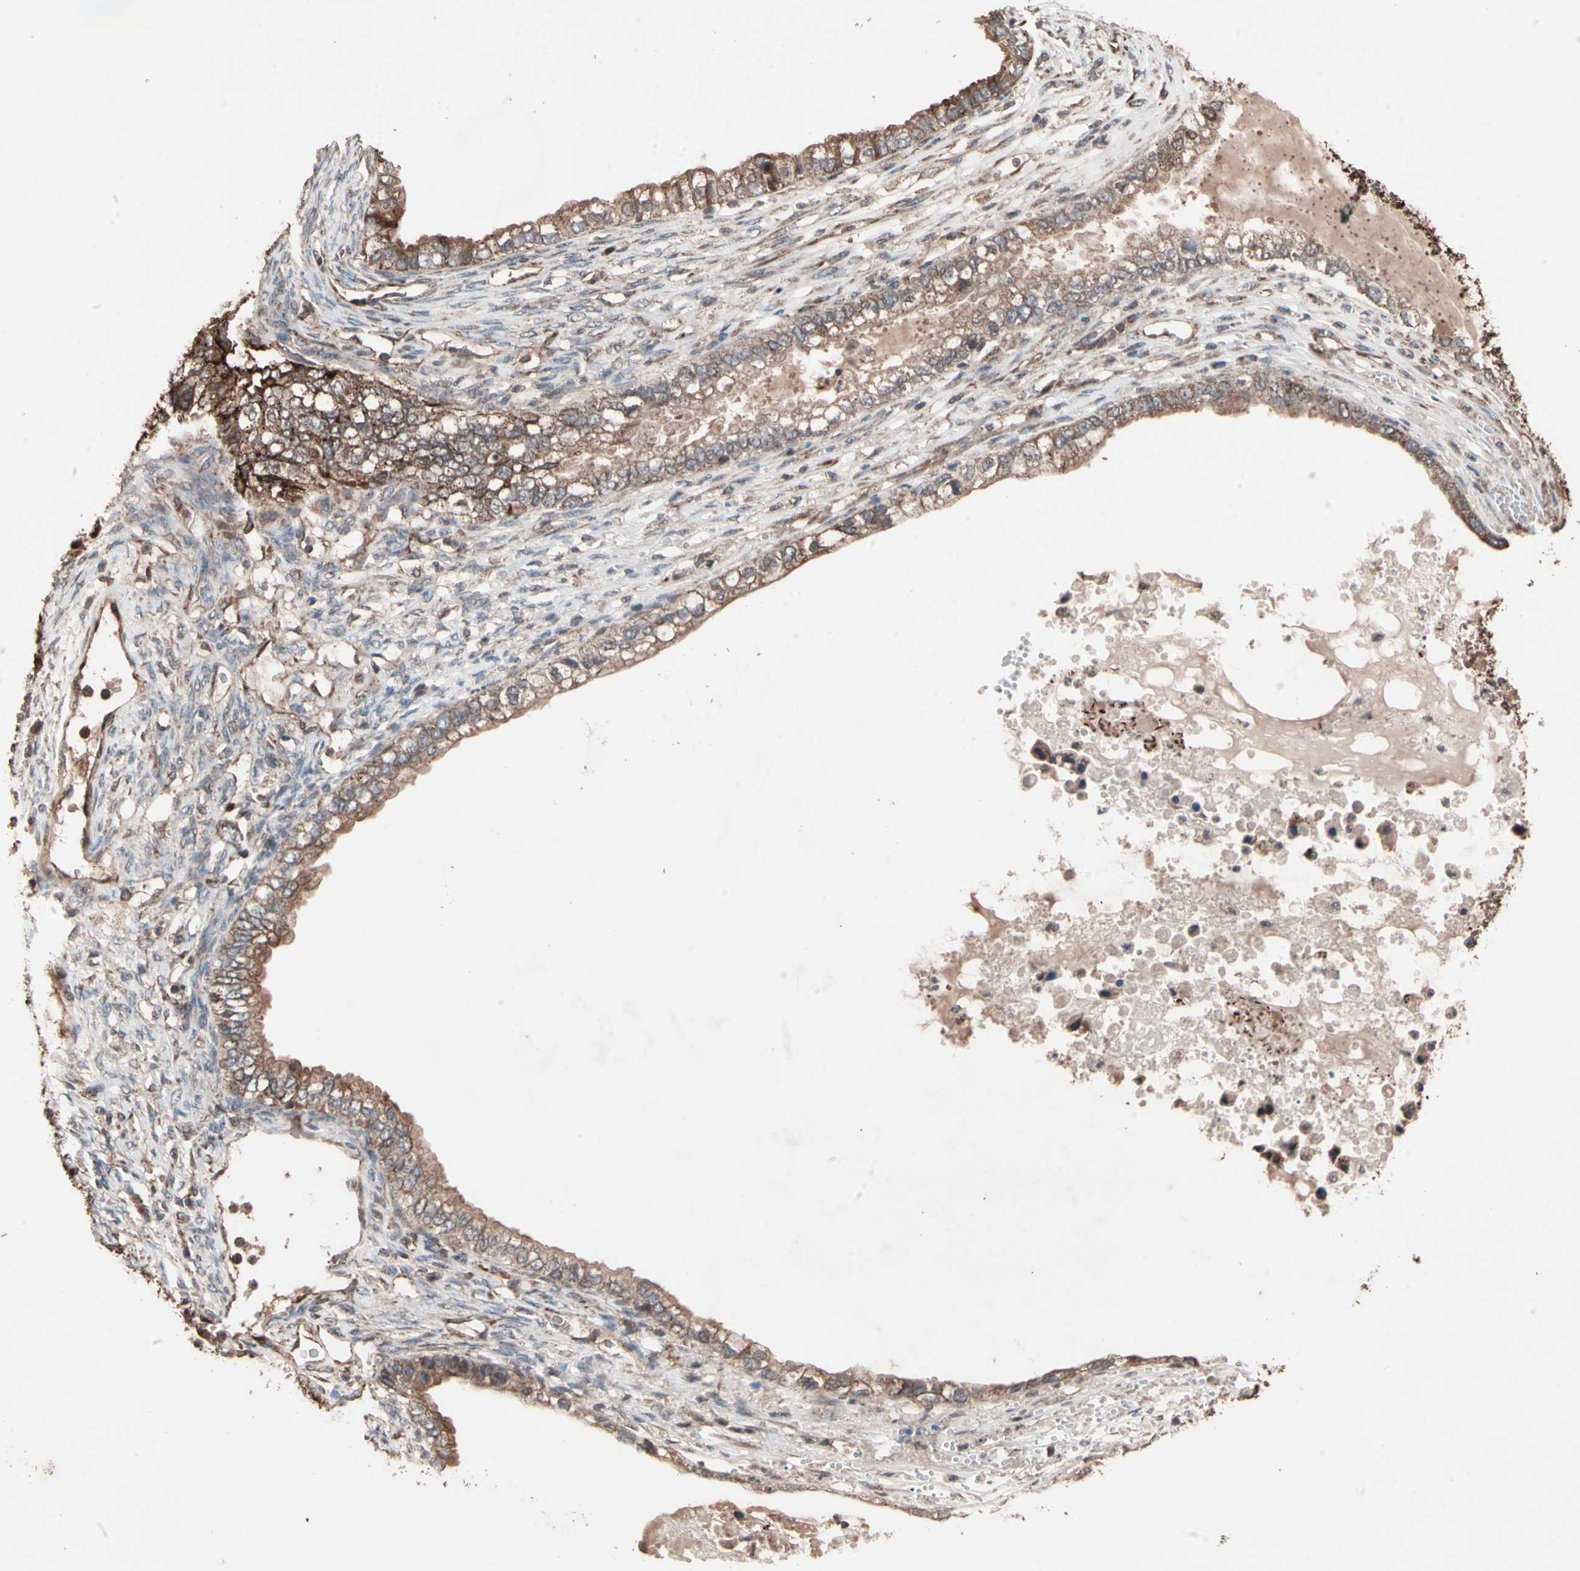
{"staining": {"intensity": "moderate", "quantity": ">75%", "location": "cytoplasmic/membranous"}, "tissue": "ovarian cancer", "cell_type": "Tumor cells", "image_type": "cancer", "snomed": [{"axis": "morphology", "description": "Cystadenocarcinoma, mucinous, NOS"}, {"axis": "topography", "description": "Ovary"}], "caption": "The micrograph reveals a brown stain indicating the presence of a protein in the cytoplasmic/membranous of tumor cells in mucinous cystadenocarcinoma (ovarian).", "gene": "MRPL2", "patient": {"sex": "female", "age": 80}}